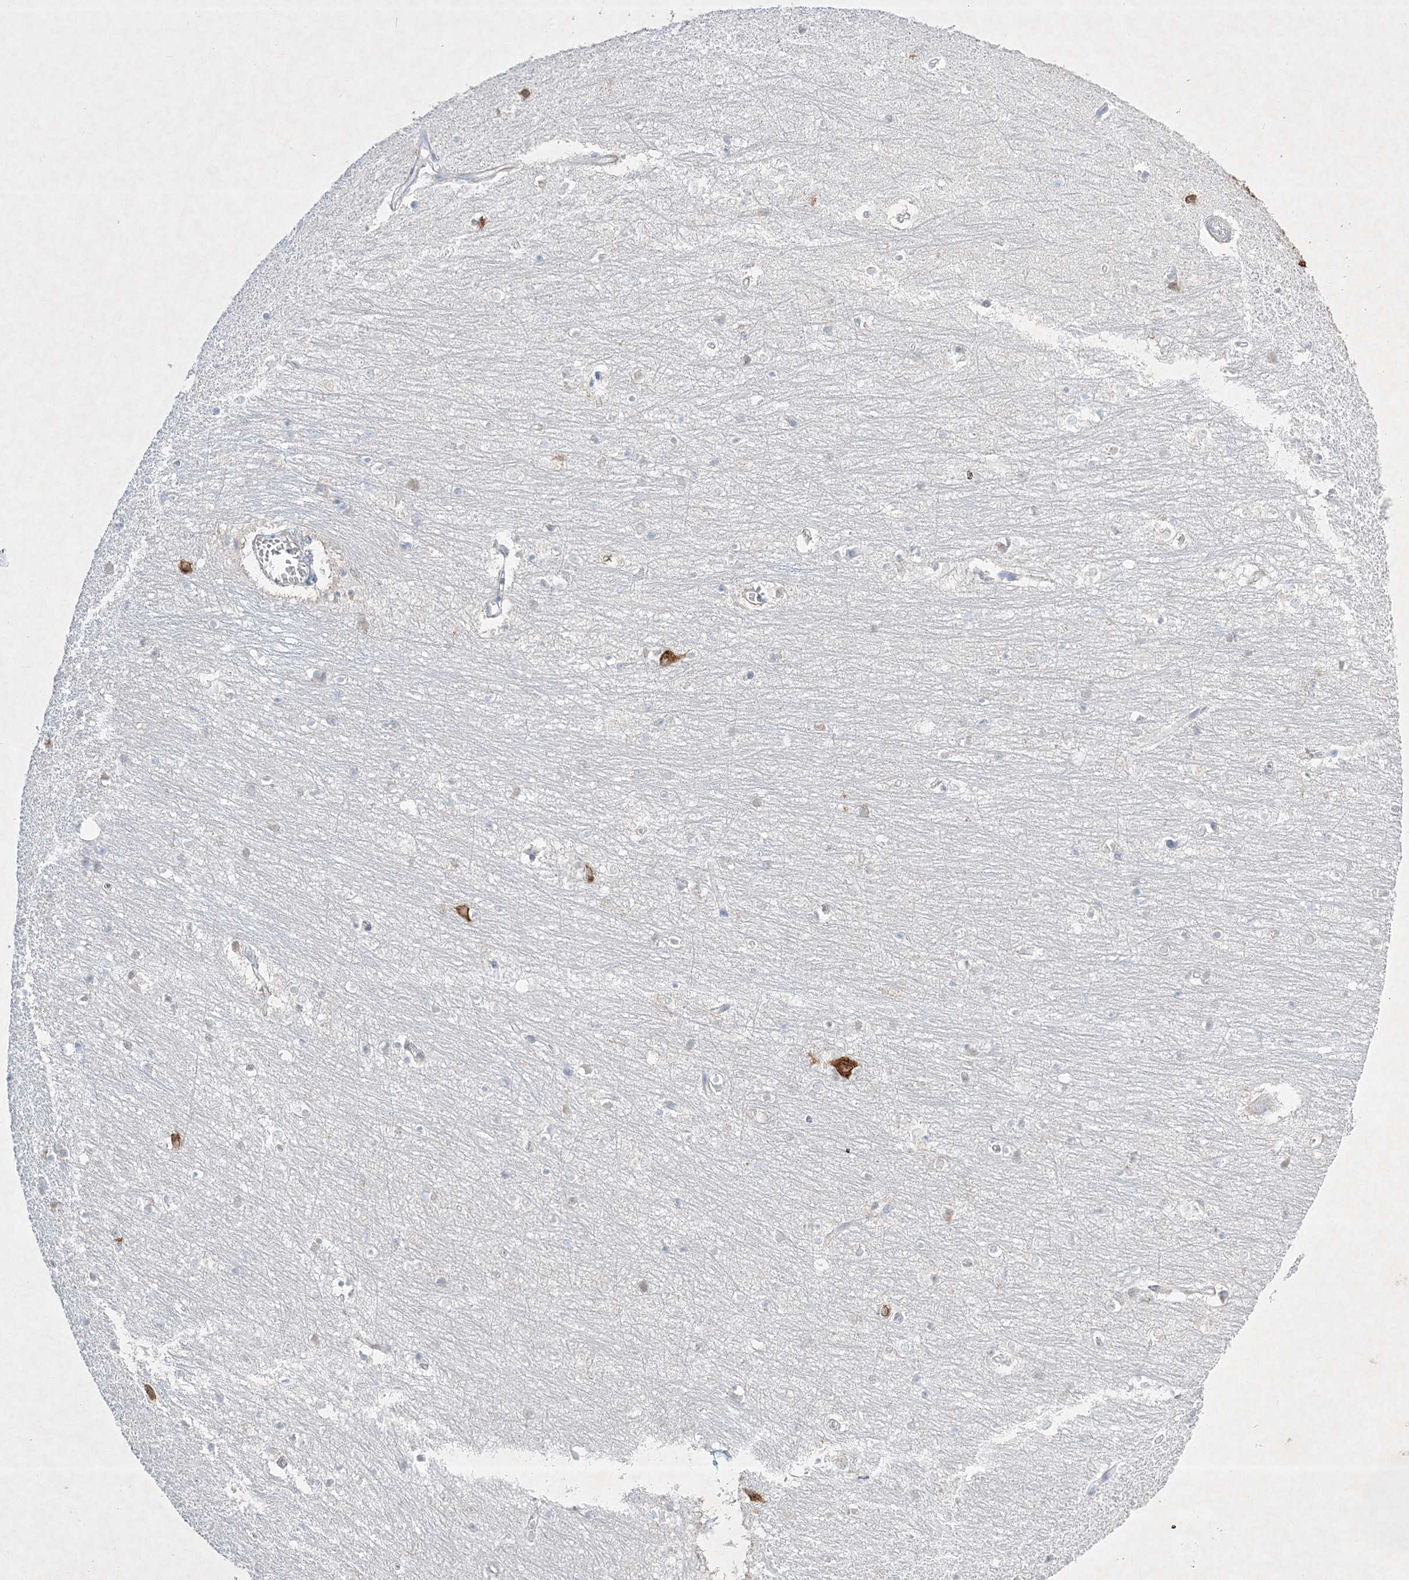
{"staining": {"intensity": "negative", "quantity": "none", "location": "none"}, "tissue": "hippocampus", "cell_type": "Glial cells", "image_type": "normal", "snomed": [{"axis": "morphology", "description": "Normal tissue, NOS"}, {"axis": "topography", "description": "Hippocampus"}], "caption": "The image exhibits no staining of glial cells in normal hippocampus.", "gene": "FARSB", "patient": {"sex": "female", "age": 64}}